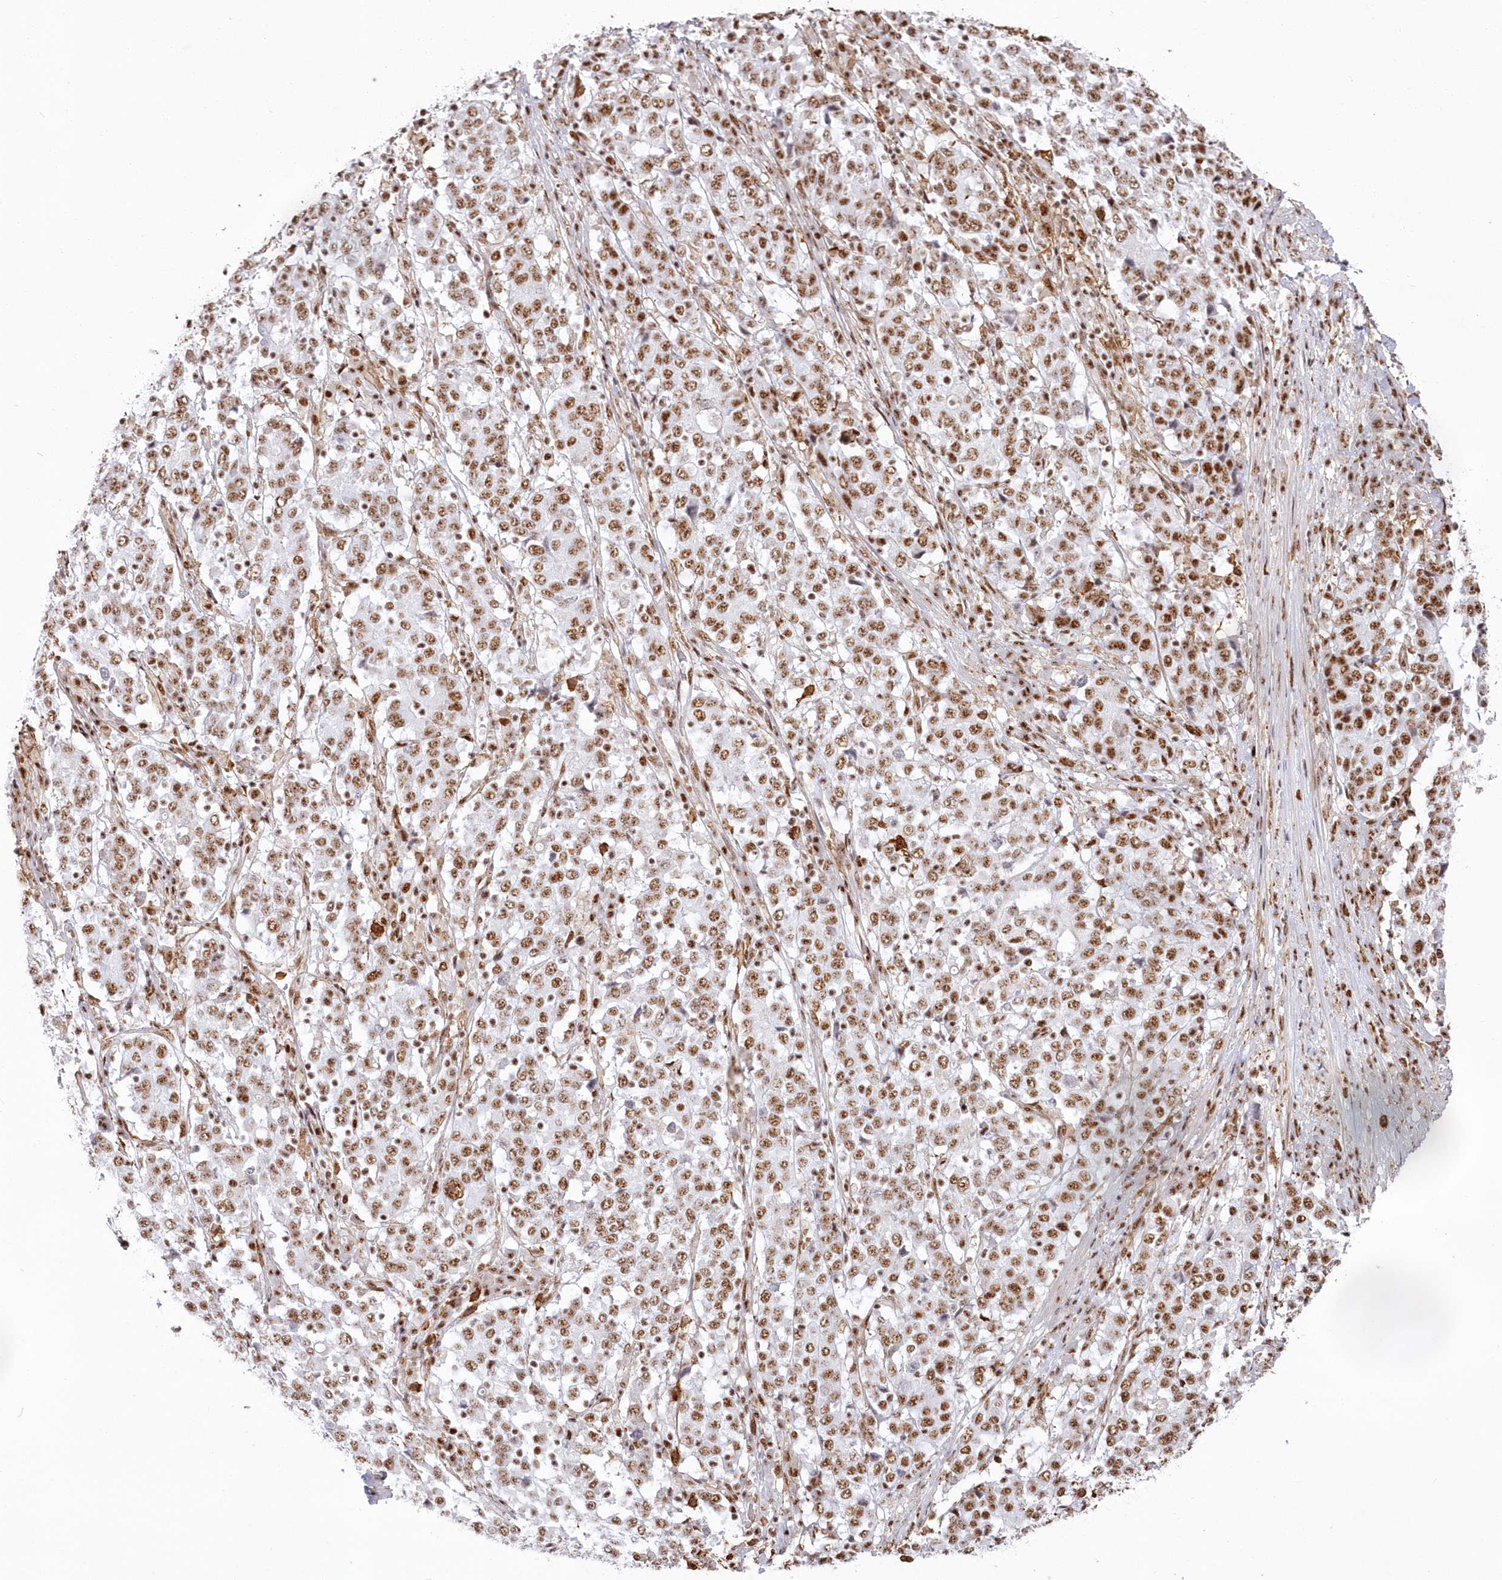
{"staining": {"intensity": "moderate", "quantity": ">75%", "location": "nuclear"}, "tissue": "stomach cancer", "cell_type": "Tumor cells", "image_type": "cancer", "snomed": [{"axis": "morphology", "description": "Adenocarcinoma, NOS"}, {"axis": "topography", "description": "Stomach"}], "caption": "Immunohistochemical staining of stomach cancer (adenocarcinoma) shows moderate nuclear protein positivity in approximately >75% of tumor cells.", "gene": "DDX46", "patient": {"sex": "male", "age": 59}}